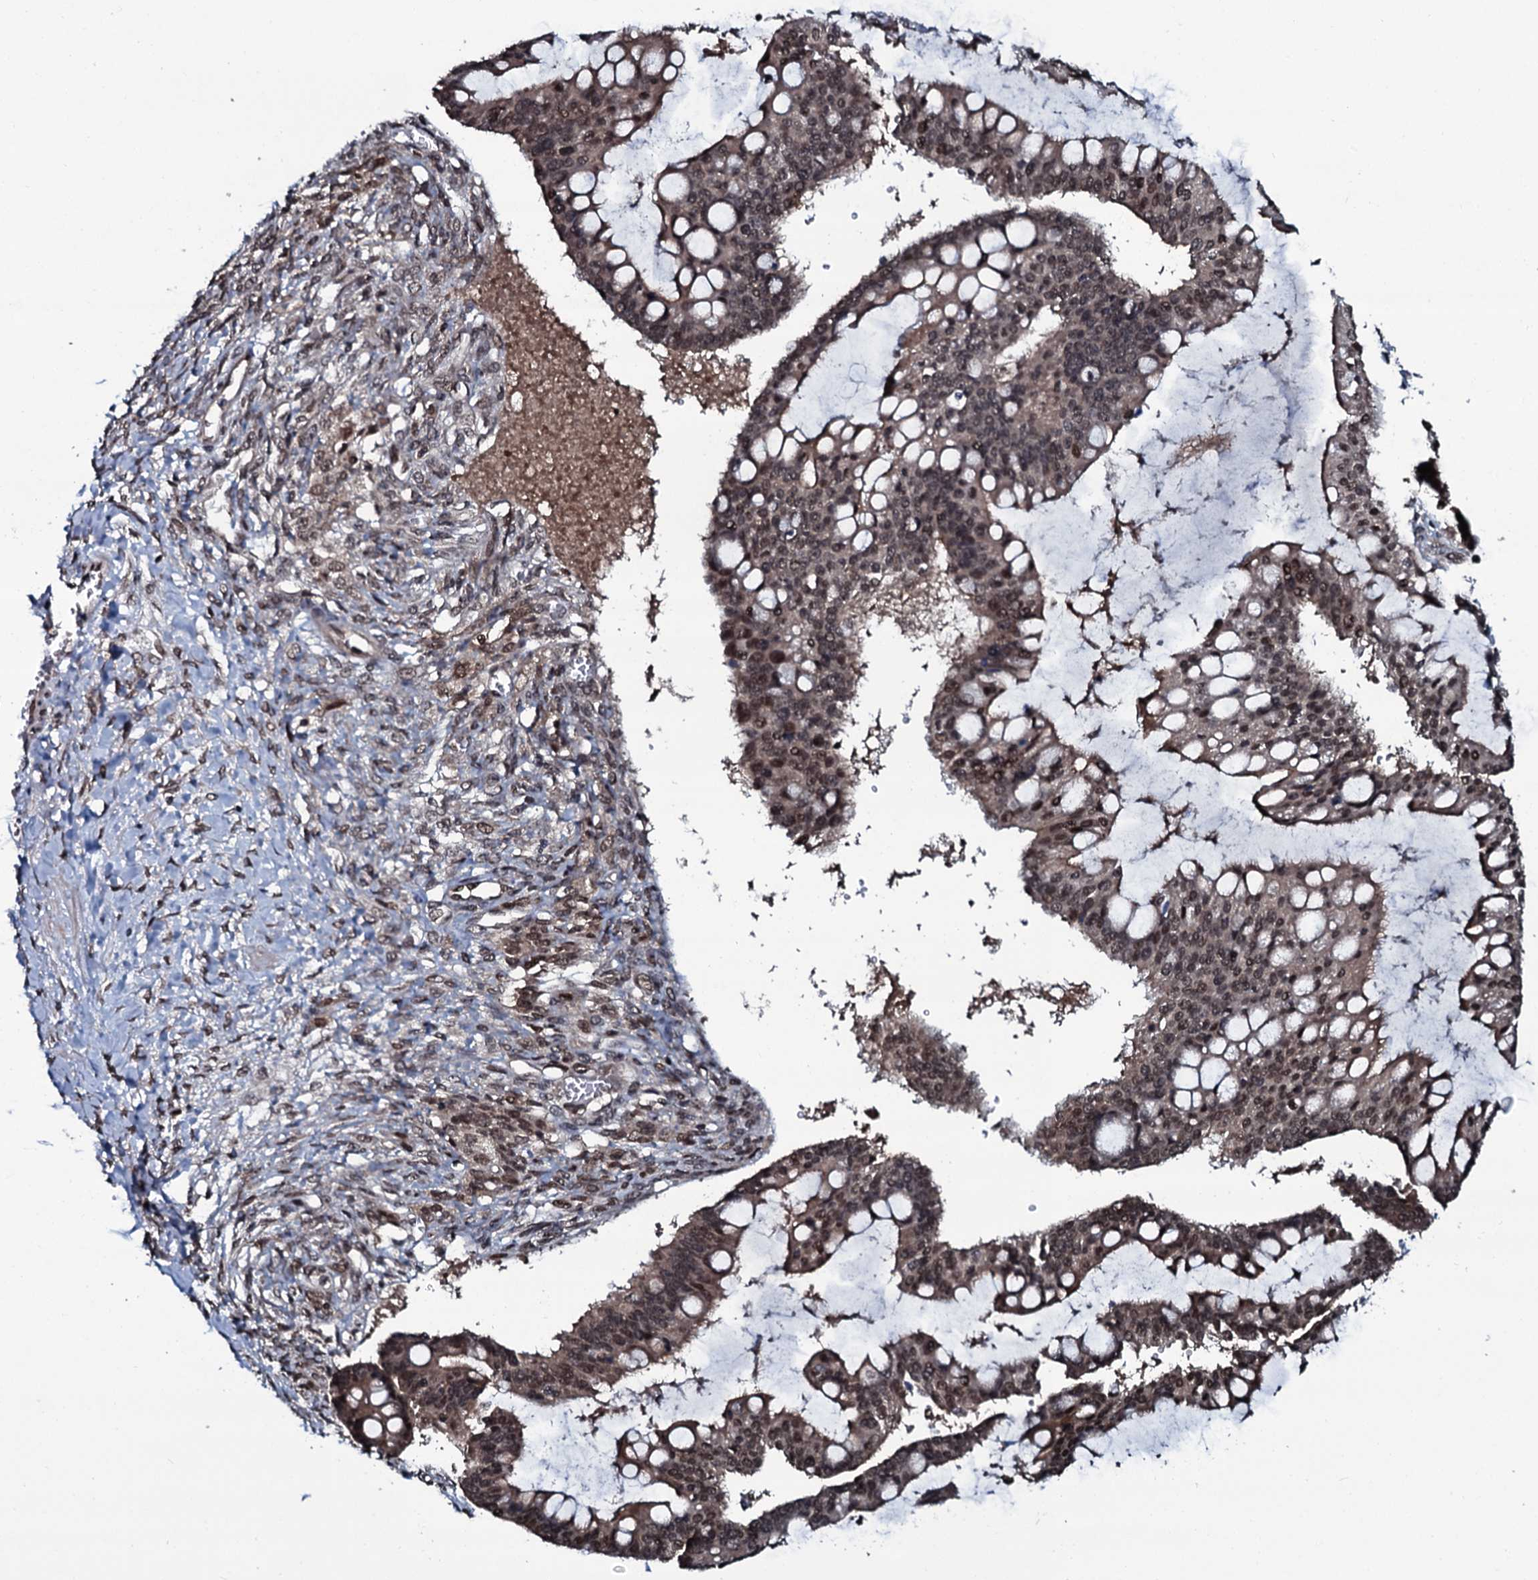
{"staining": {"intensity": "moderate", "quantity": ">75%", "location": "cytoplasmic/membranous,nuclear"}, "tissue": "ovarian cancer", "cell_type": "Tumor cells", "image_type": "cancer", "snomed": [{"axis": "morphology", "description": "Cystadenocarcinoma, mucinous, NOS"}, {"axis": "topography", "description": "Ovary"}], "caption": "This micrograph displays immunohistochemistry staining of human ovarian mucinous cystadenocarcinoma, with medium moderate cytoplasmic/membranous and nuclear positivity in about >75% of tumor cells.", "gene": "HDDC3", "patient": {"sex": "female", "age": 73}}